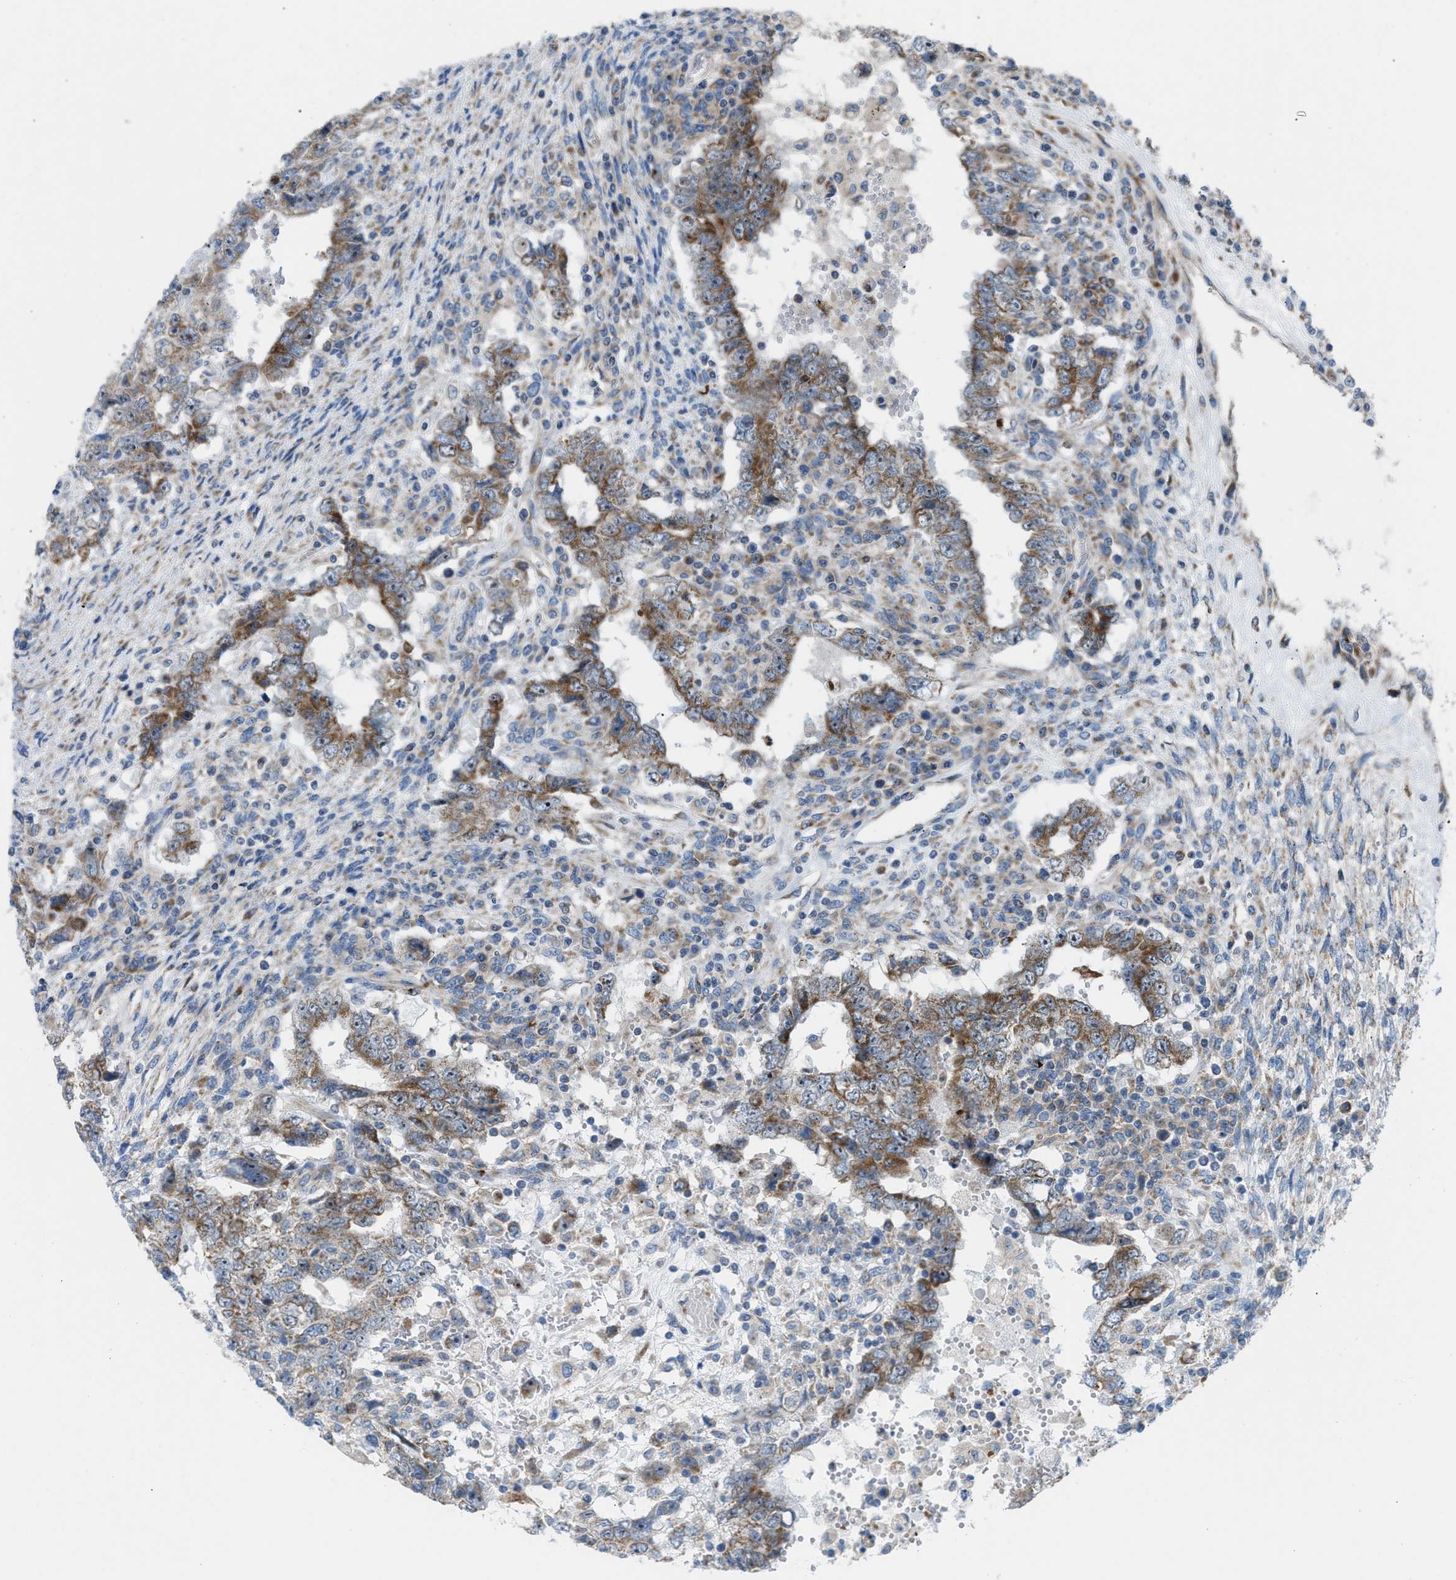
{"staining": {"intensity": "moderate", "quantity": ">75%", "location": "cytoplasmic/membranous,nuclear"}, "tissue": "testis cancer", "cell_type": "Tumor cells", "image_type": "cancer", "snomed": [{"axis": "morphology", "description": "Carcinoma, Embryonal, NOS"}, {"axis": "topography", "description": "Testis"}], "caption": "This image exhibits immunohistochemistry staining of embryonal carcinoma (testis), with medium moderate cytoplasmic/membranous and nuclear expression in about >75% of tumor cells.", "gene": "TPH1", "patient": {"sex": "male", "age": 26}}